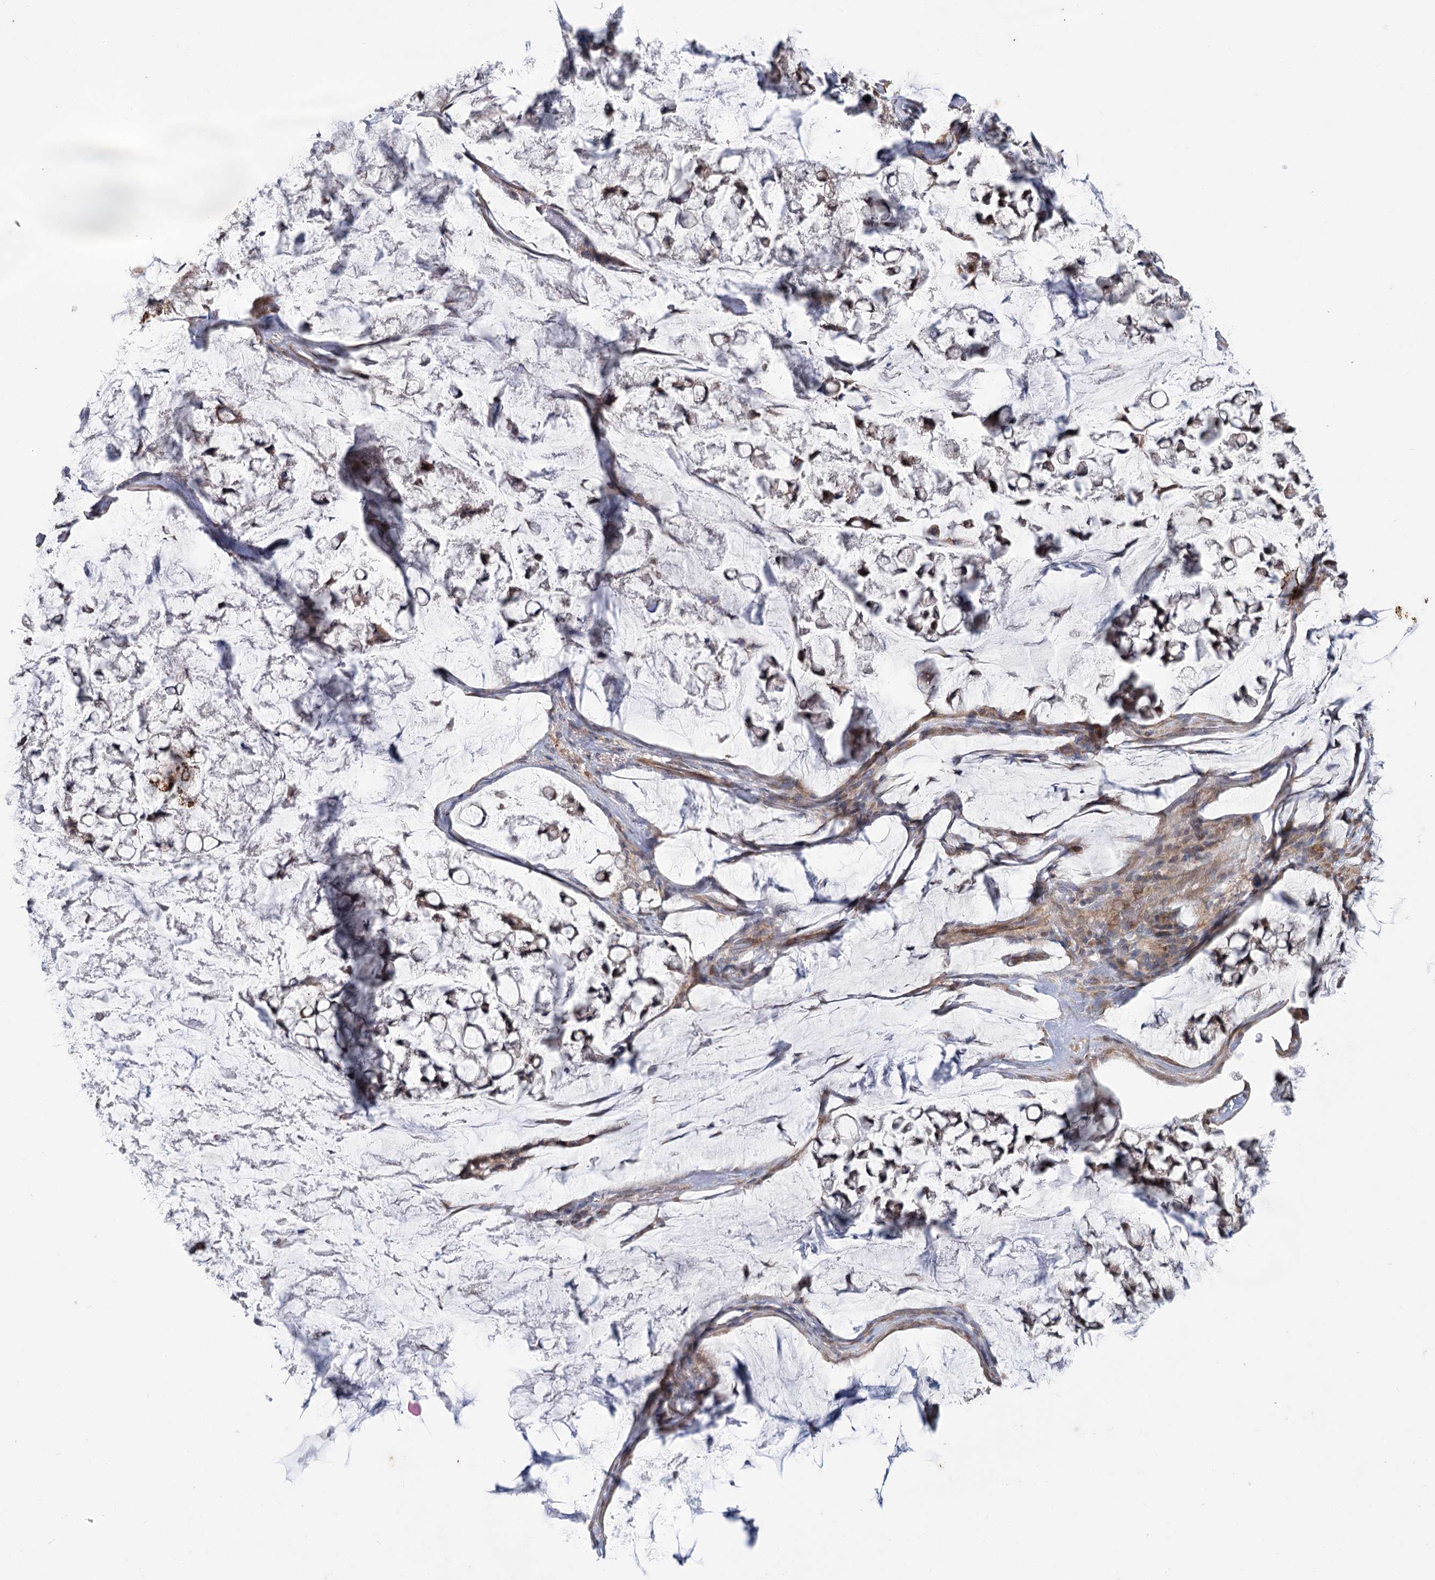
{"staining": {"intensity": "negative", "quantity": "none", "location": "none"}, "tissue": "stomach cancer", "cell_type": "Tumor cells", "image_type": "cancer", "snomed": [{"axis": "morphology", "description": "Adenocarcinoma, NOS"}, {"axis": "topography", "description": "Stomach, lower"}], "caption": "High magnification brightfield microscopy of stomach cancer (adenocarcinoma) stained with DAB (brown) and counterstained with hematoxylin (blue): tumor cells show no significant positivity.", "gene": "MTG1", "patient": {"sex": "male", "age": 67}}